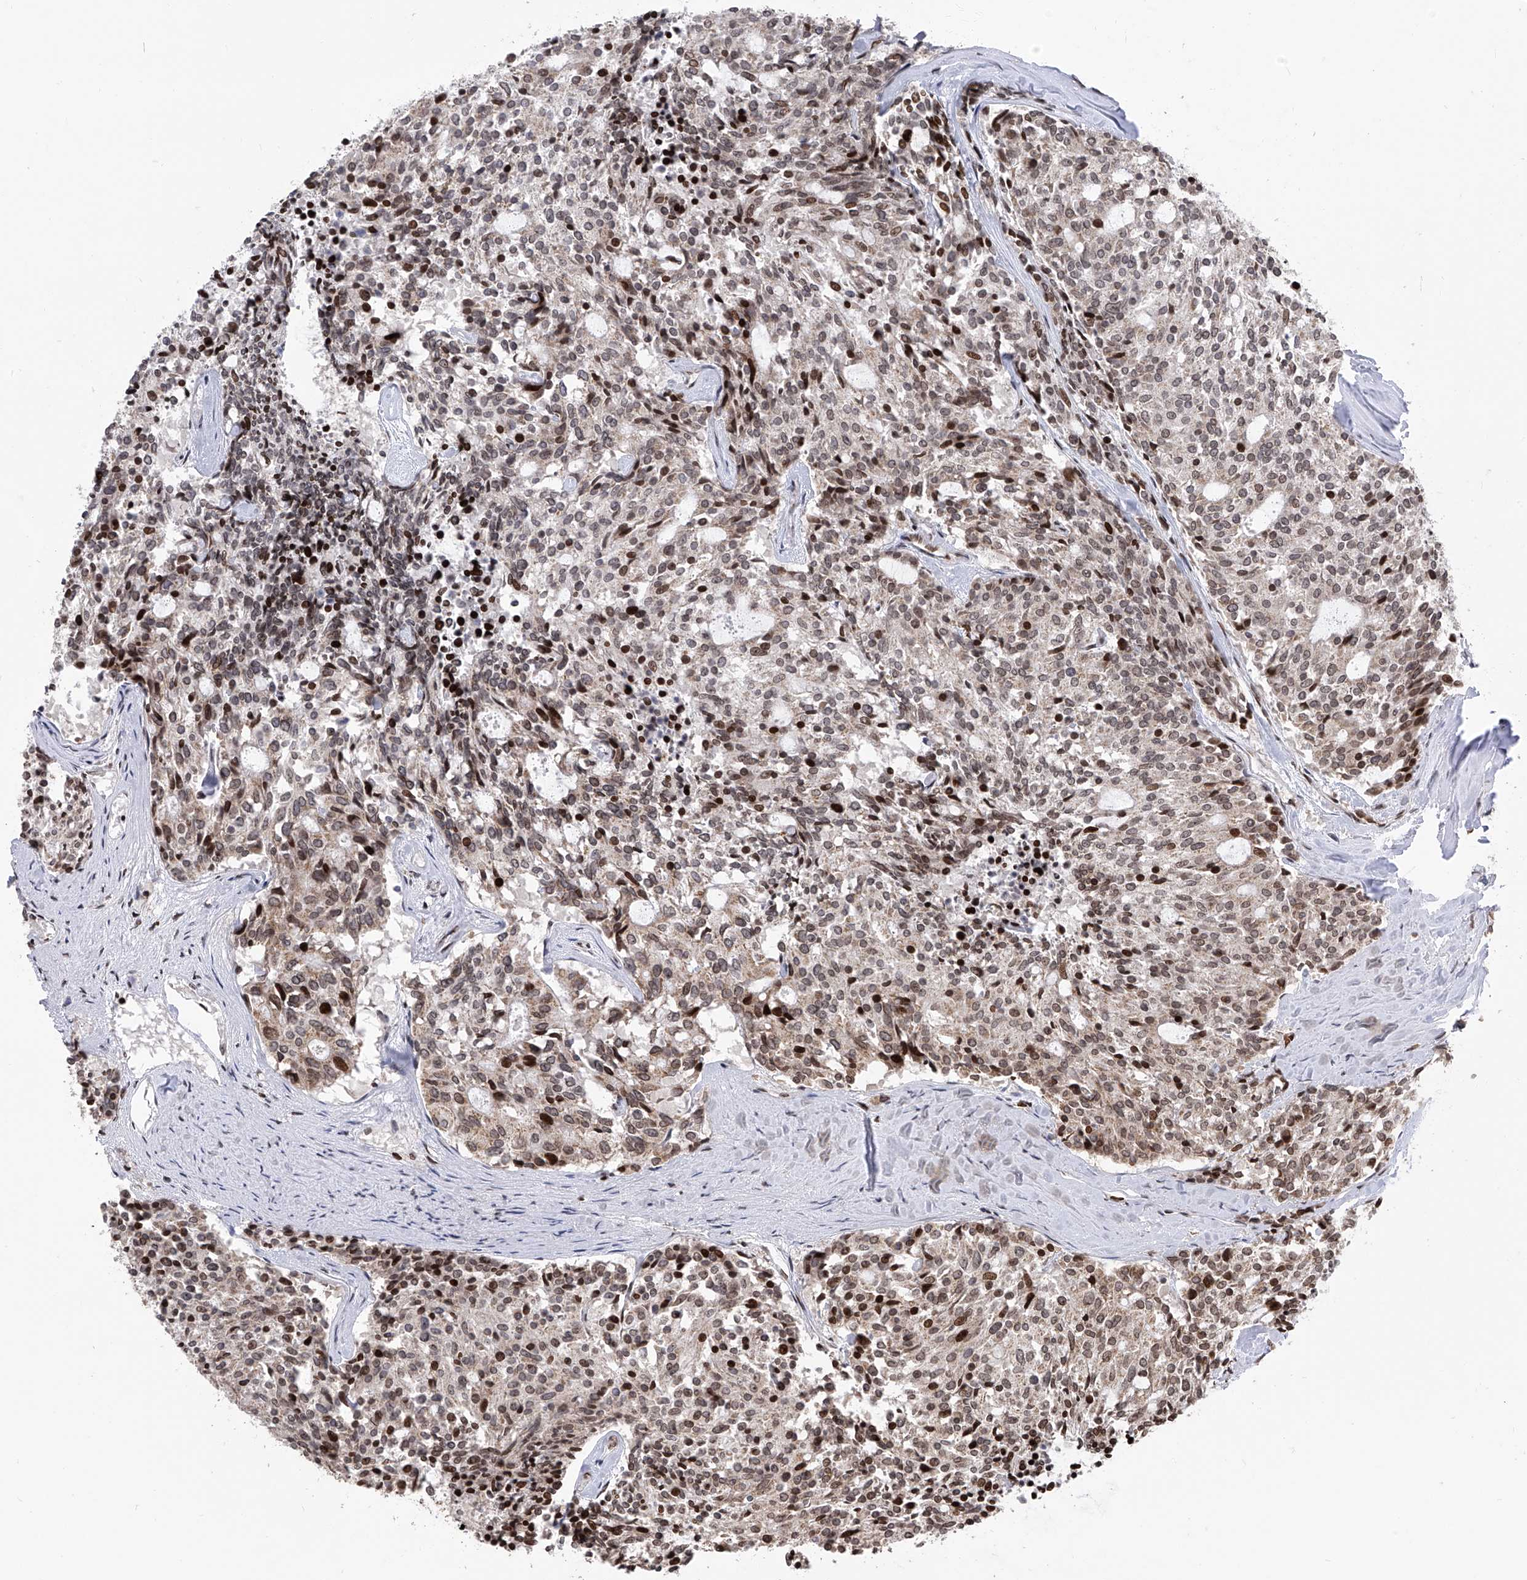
{"staining": {"intensity": "moderate", "quantity": "25%-75%", "location": "nuclear"}, "tissue": "carcinoid", "cell_type": "Tumor cells", "image_type": "cancer", "snomed": [{"axis": "morphology", "description": "Carcinoid, malignant, NOS"}, {"axis": "topography", "description": "Pancreas"}], "caption": "Immunohistochemistry (DAB (3,3'-diaminobenzidine)) staining of carcinoid reveals moderate nuclear protein staining in about 25%-75% of tumor cells.", "gene": "PAK1IP1", "patient": {"sex": "female", "age": 54}}